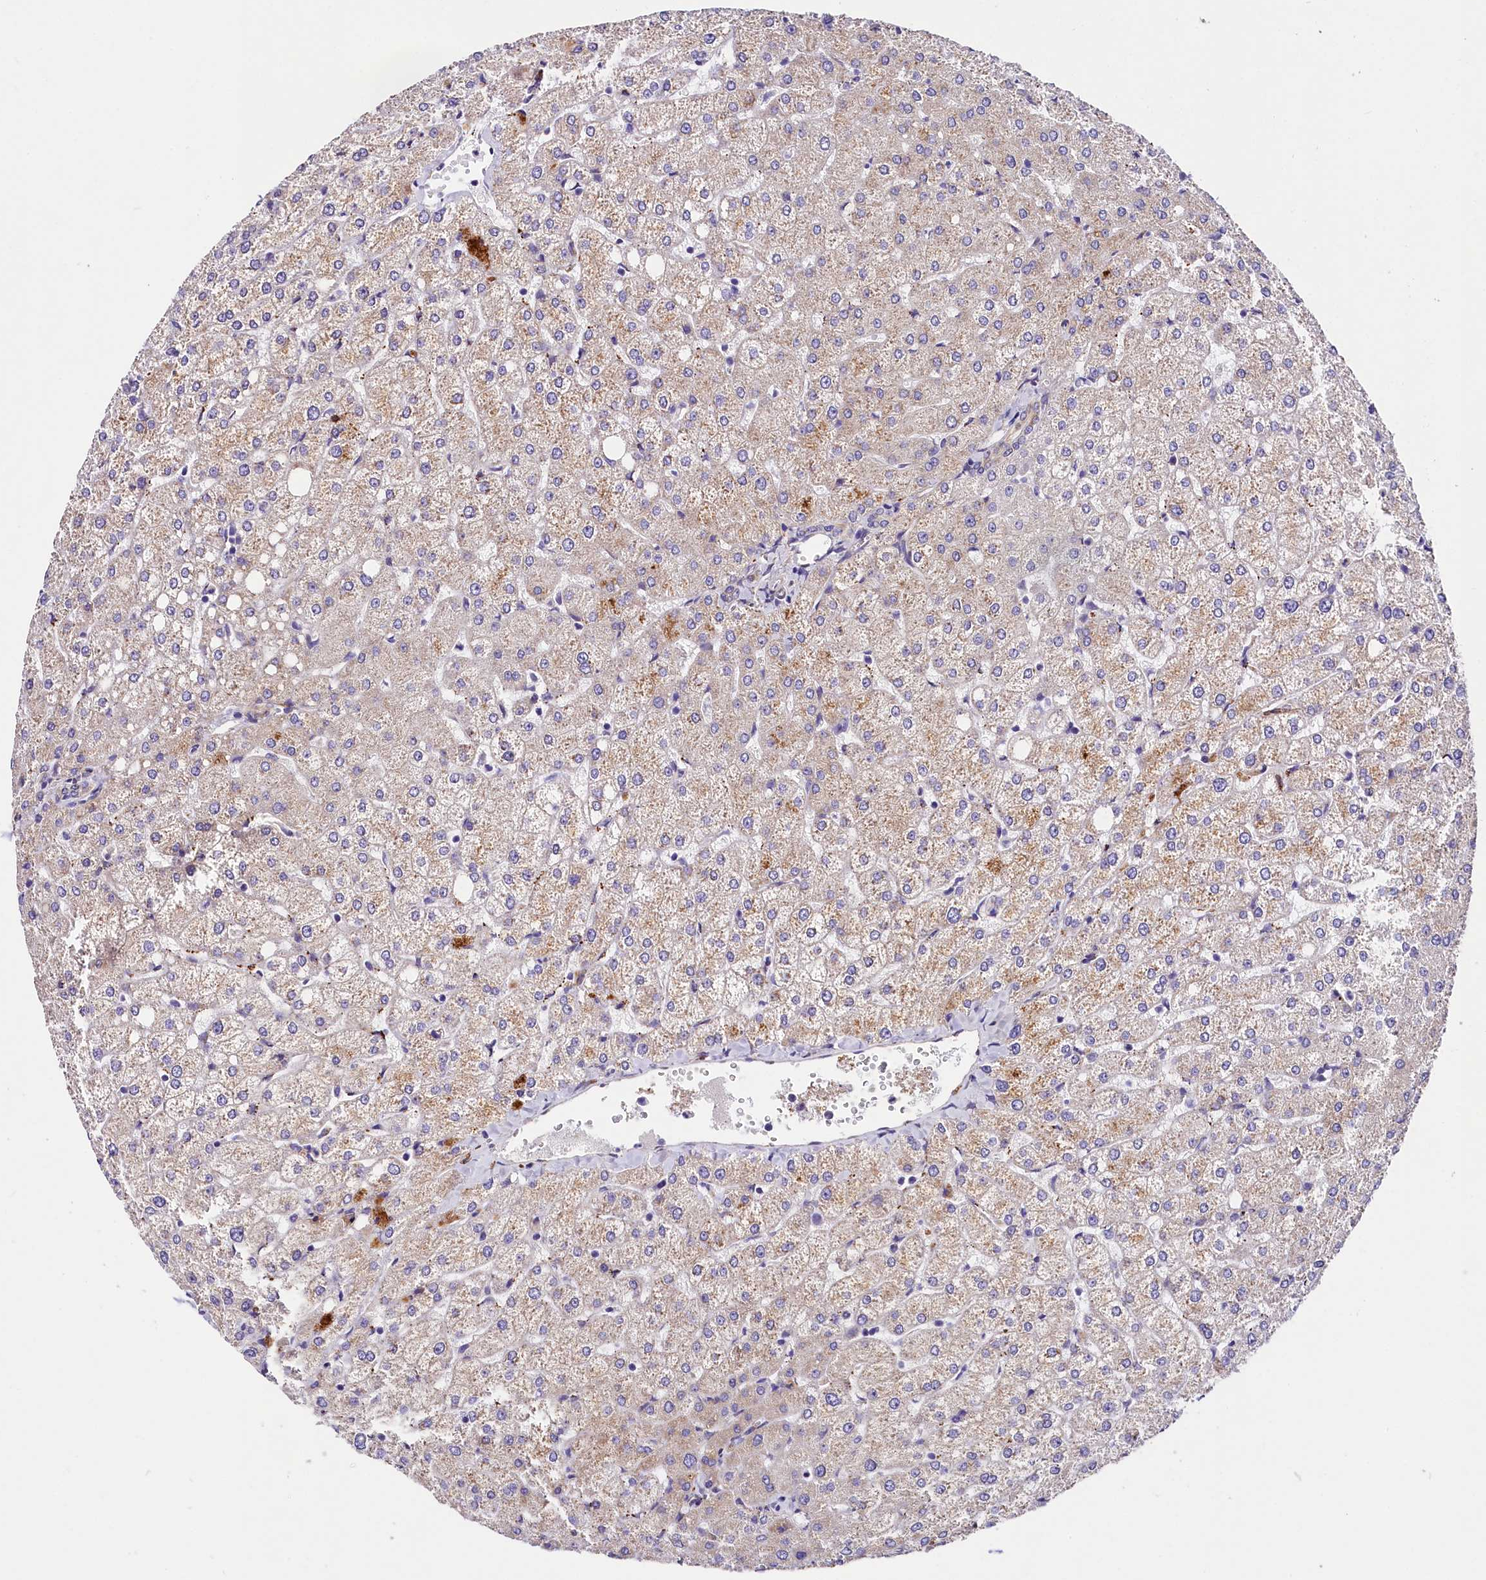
{"staining": {"intensity": "weak", "quantity": "<25%", "location": "cytoplasmic/membranous"}, "tissue": "liver", "cell_type": "Cholangiocytes", "image_type": "normal", "snomed": [{"axis": "morphology", "description": "Normal tissue, NOS"}, {"axis": "topography", "description": "Liver"}], "caption": "A micrograph of liver stained for a protein reveals no brown staining in cholangiocytes. The staining is performed using DAB (3,3'-diaminobenzidine) brown chromogen with nuclei counter-stained in using hematoxylin.", "gene": "ITGA1", "patient": {"sex": "female", "age": 54}}